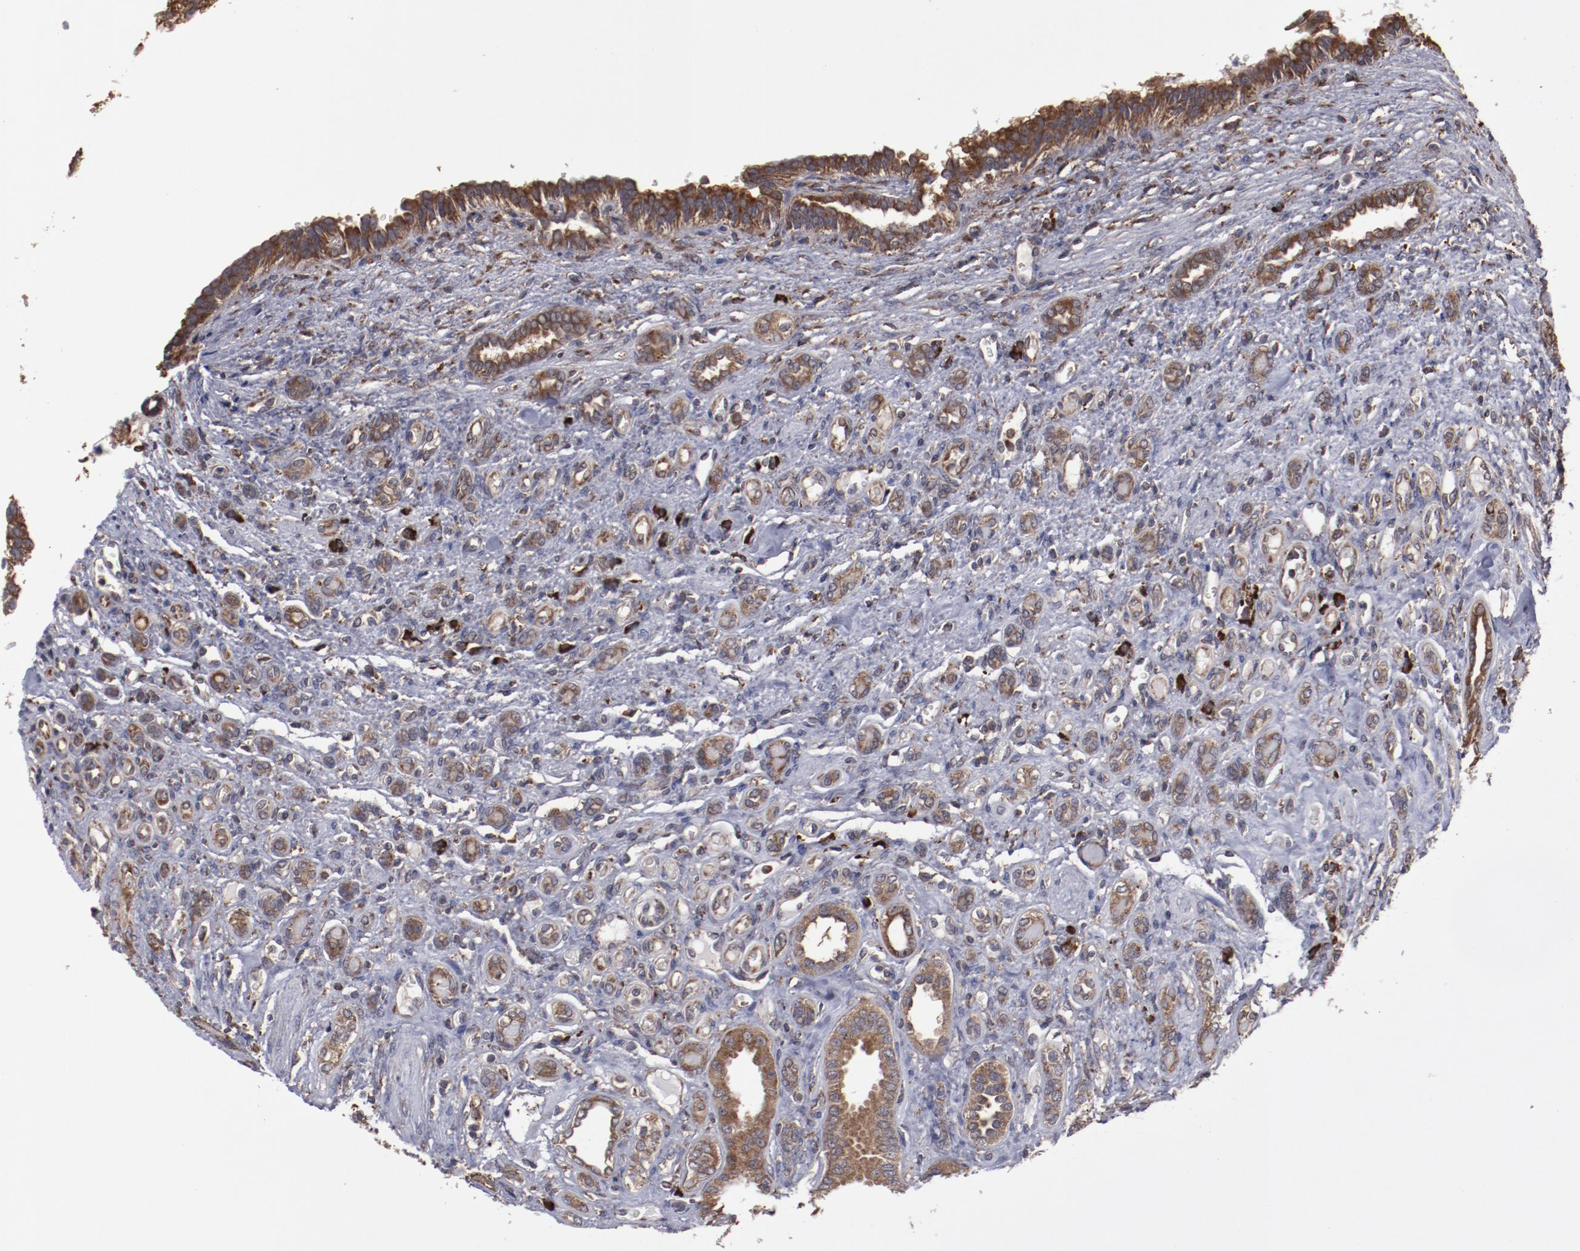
{"staining": {"intensity": "strong", "quantity": ">75%", "location": "cytoplasmic/membranous"}, "tissue": "renal cancer", "cell_type": "Tumor cells", "image_type": "cancer", "snomed": [{"axis": "morphology", "description": "Inflammation, NOS"}, {"axis": "morphology", "description": "Adenocarcinoma, NOS"}, {"axis": "topography", "description": "Kidney"}], "caption": "Human renal adenocarcinoma stained with a brown dye demonstrates strong cytoplasmic/membranous positive staining in about >75% of tumor cells.", "gene": "RPS4Y1", "patient": {"sex": "male", "age": 68}}